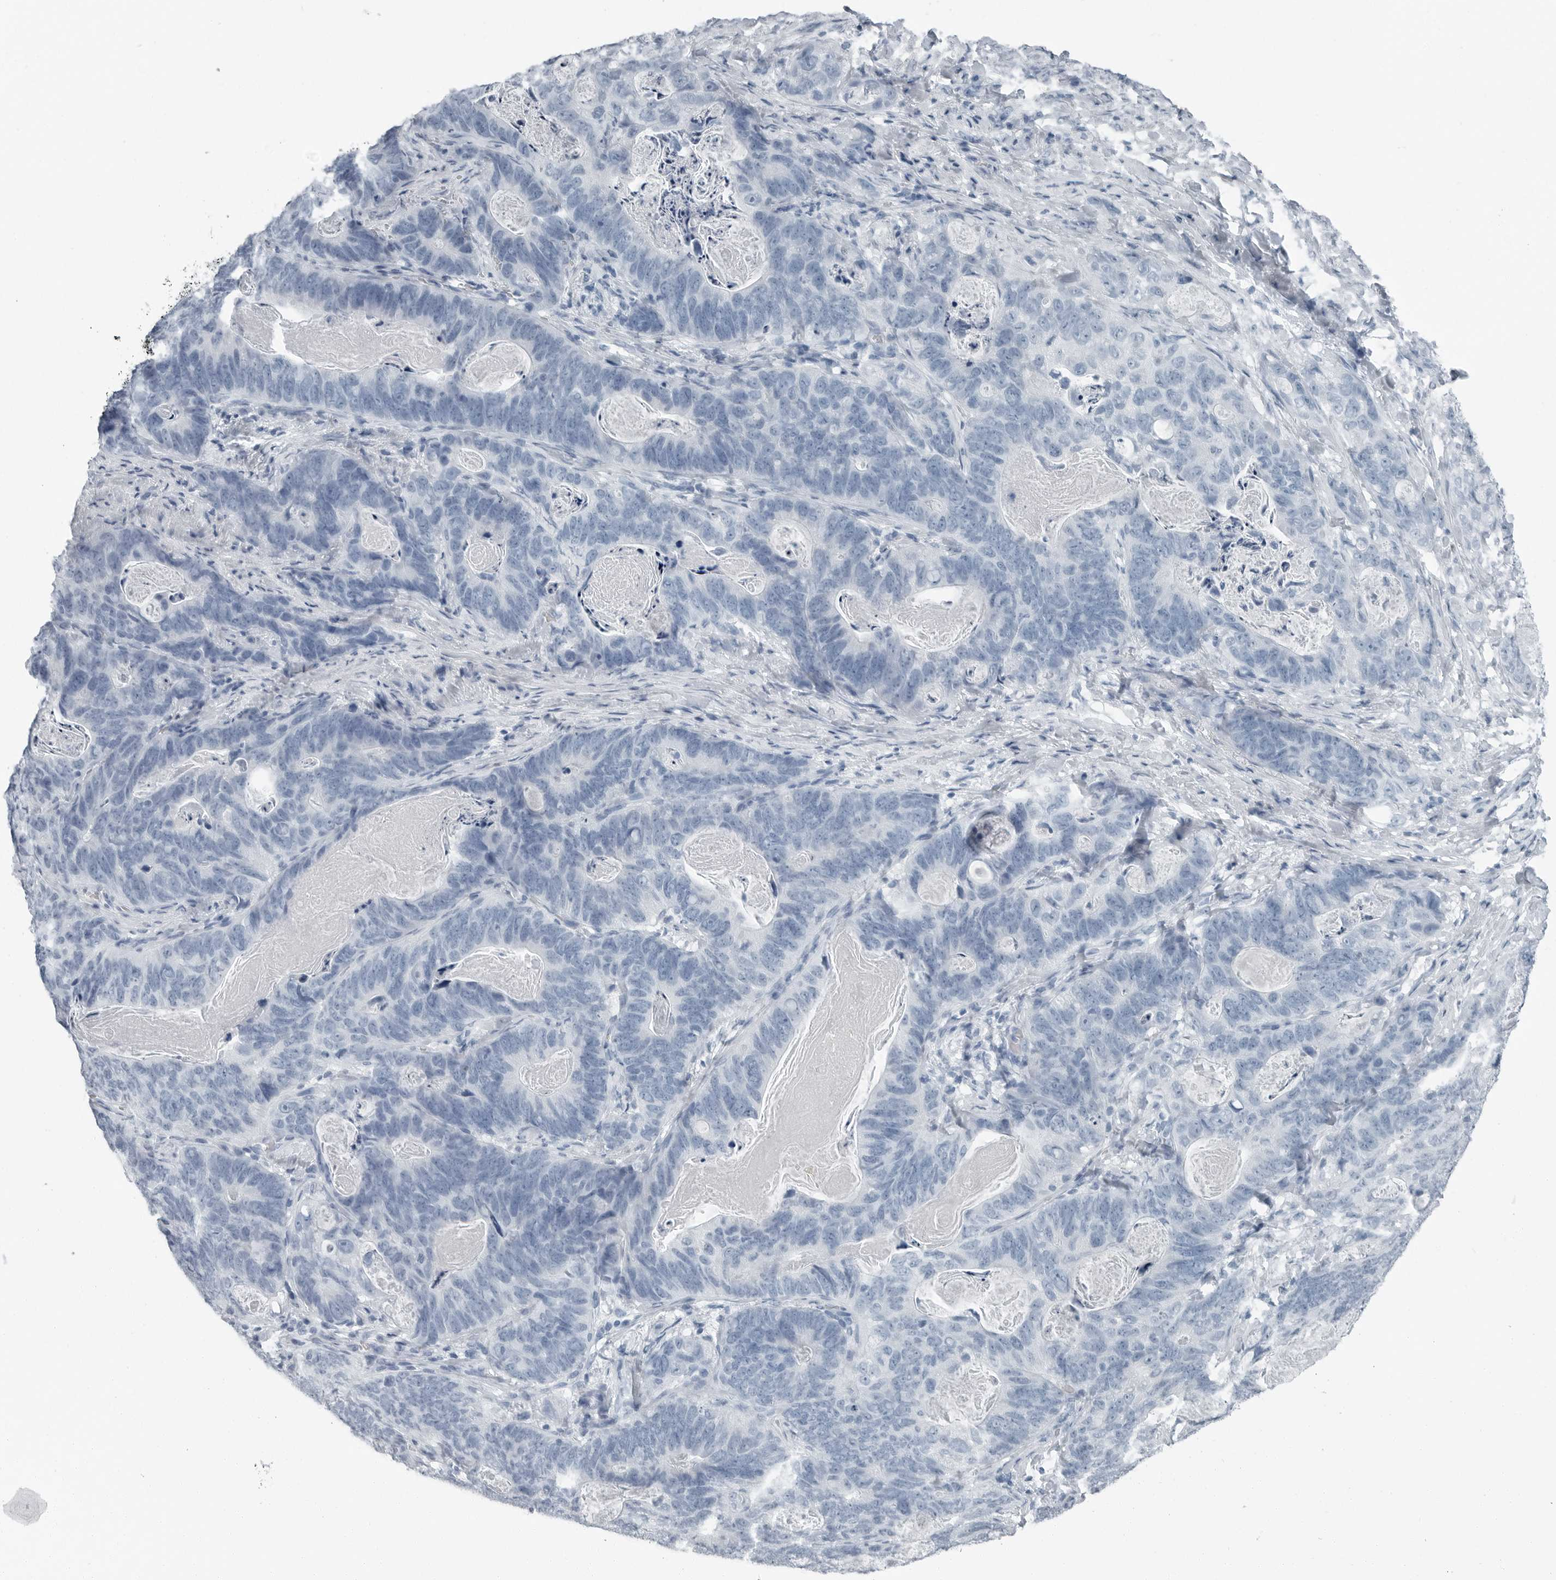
{"staining": {"intensity": "negative", "quantity": "none", "location": "none"}, "tissue": "stomach cancer", "cell_type": "Tumor cells", "image_type": "cancer", "snomed": [{"axis": "morphology", "description": "Normal tissue, NOS"}, {"axis": "morphology", "description": "Adenocarcinoma, NOS"}, {"axis": "topography", "description": "Stomach"}], "caption": "A micrograph of human stomach cancer (adenocarcinoma) is negative for staining in tumor cells.", "gene": "FABP6", "patient": {"sex": "female", "age": 89}}